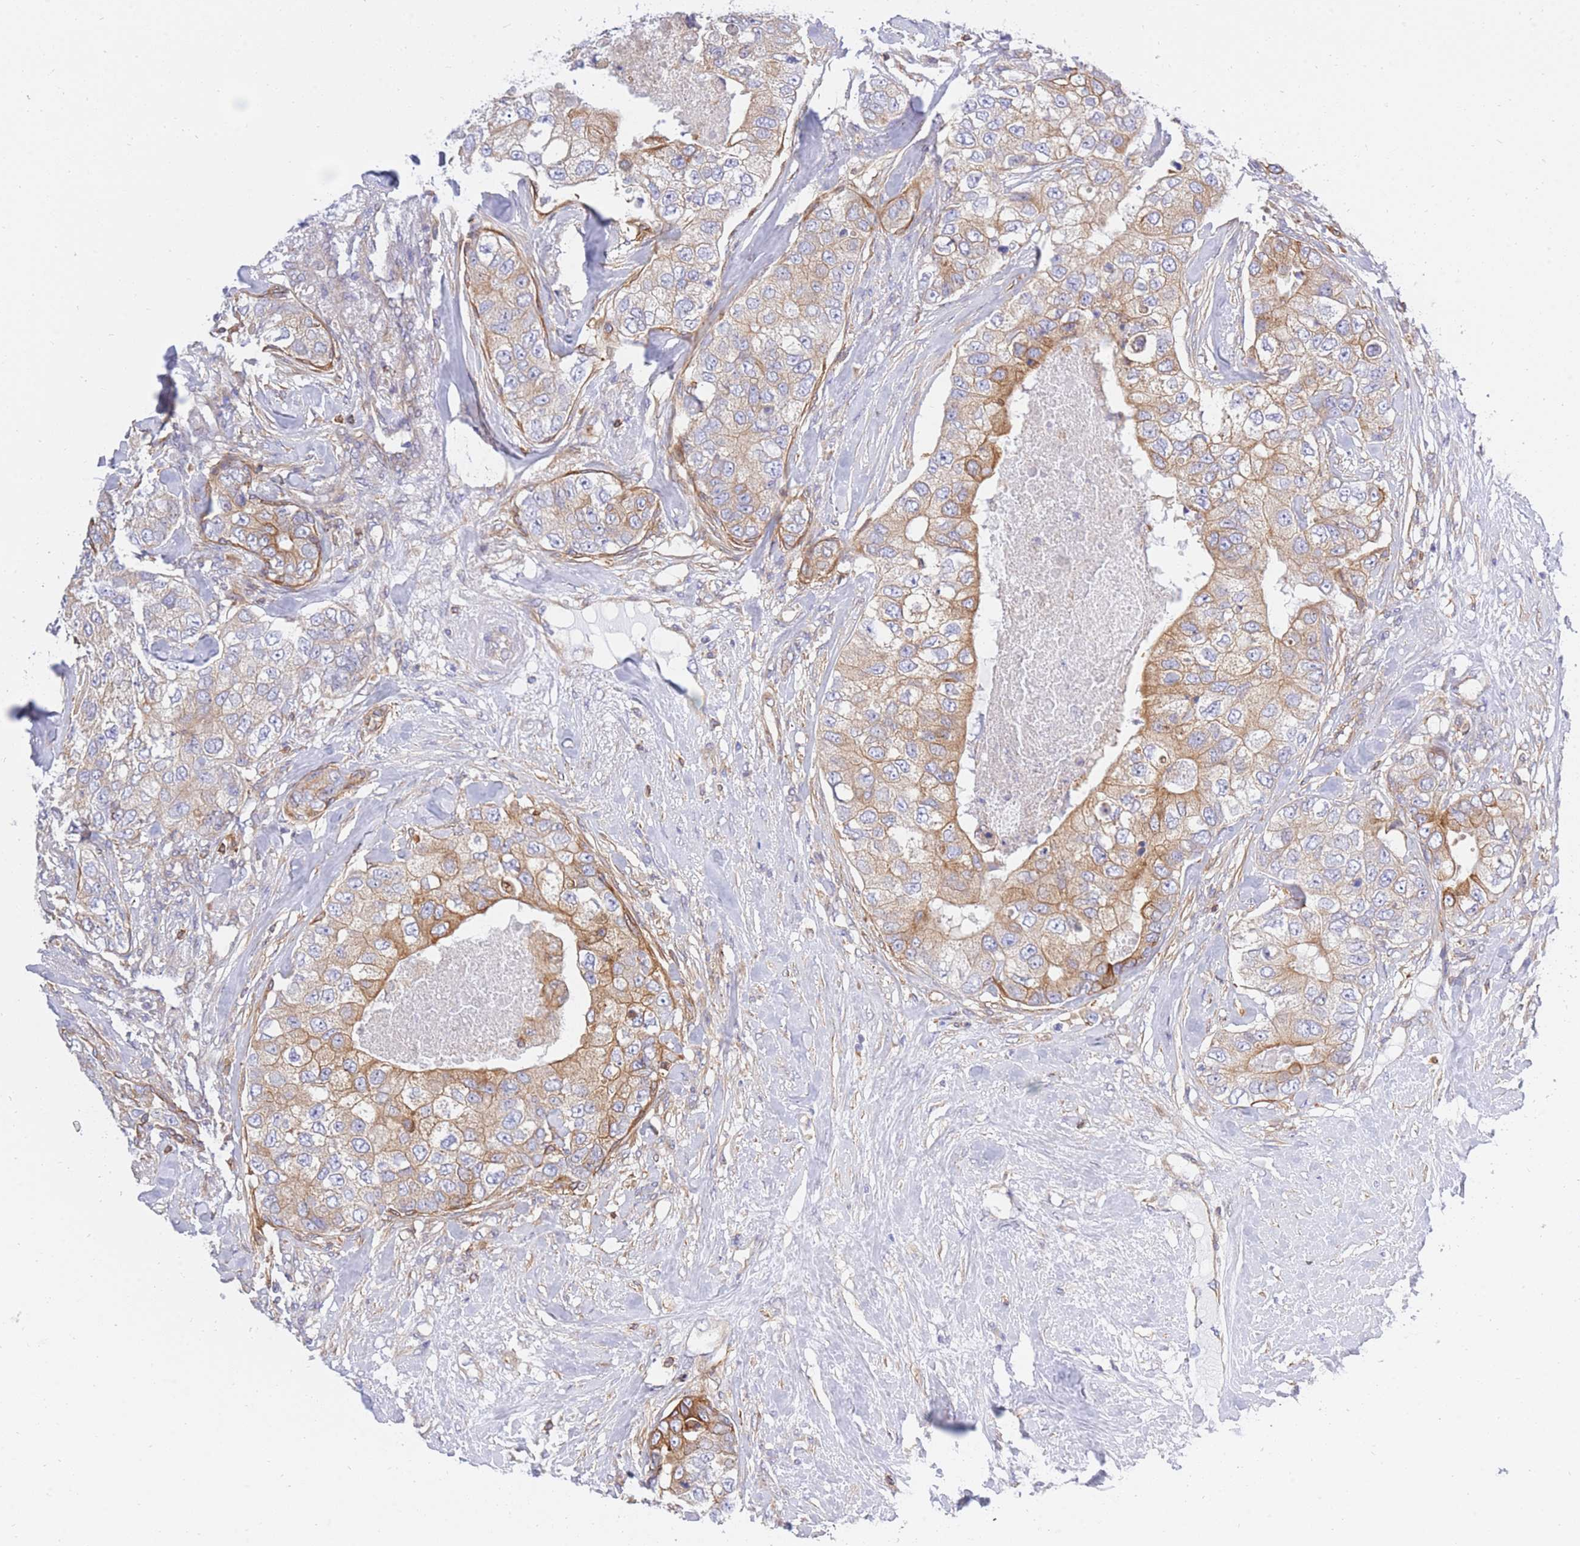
{"staining": {"intensity": "moderate", "quantity": "25%-75%", "location": "cytoplasmic/membranous"}, "tissue": "breast cancer", "cell_type": "Tumor cells", "image_type": "cancer", "snomed": [{"axis": "morphology", "description": "Duct carcinoma"}, {"axis": "topography", "description": "Breast"}], "caption": "About 25%-75% of tumor cells in human breast cancer demonstrate moderate cytoplasmic/membranous protein expression as visualized by brown immunohistochemical staining.", "gene": "REM1", "patient": {"sex": "female", "age": 62}}